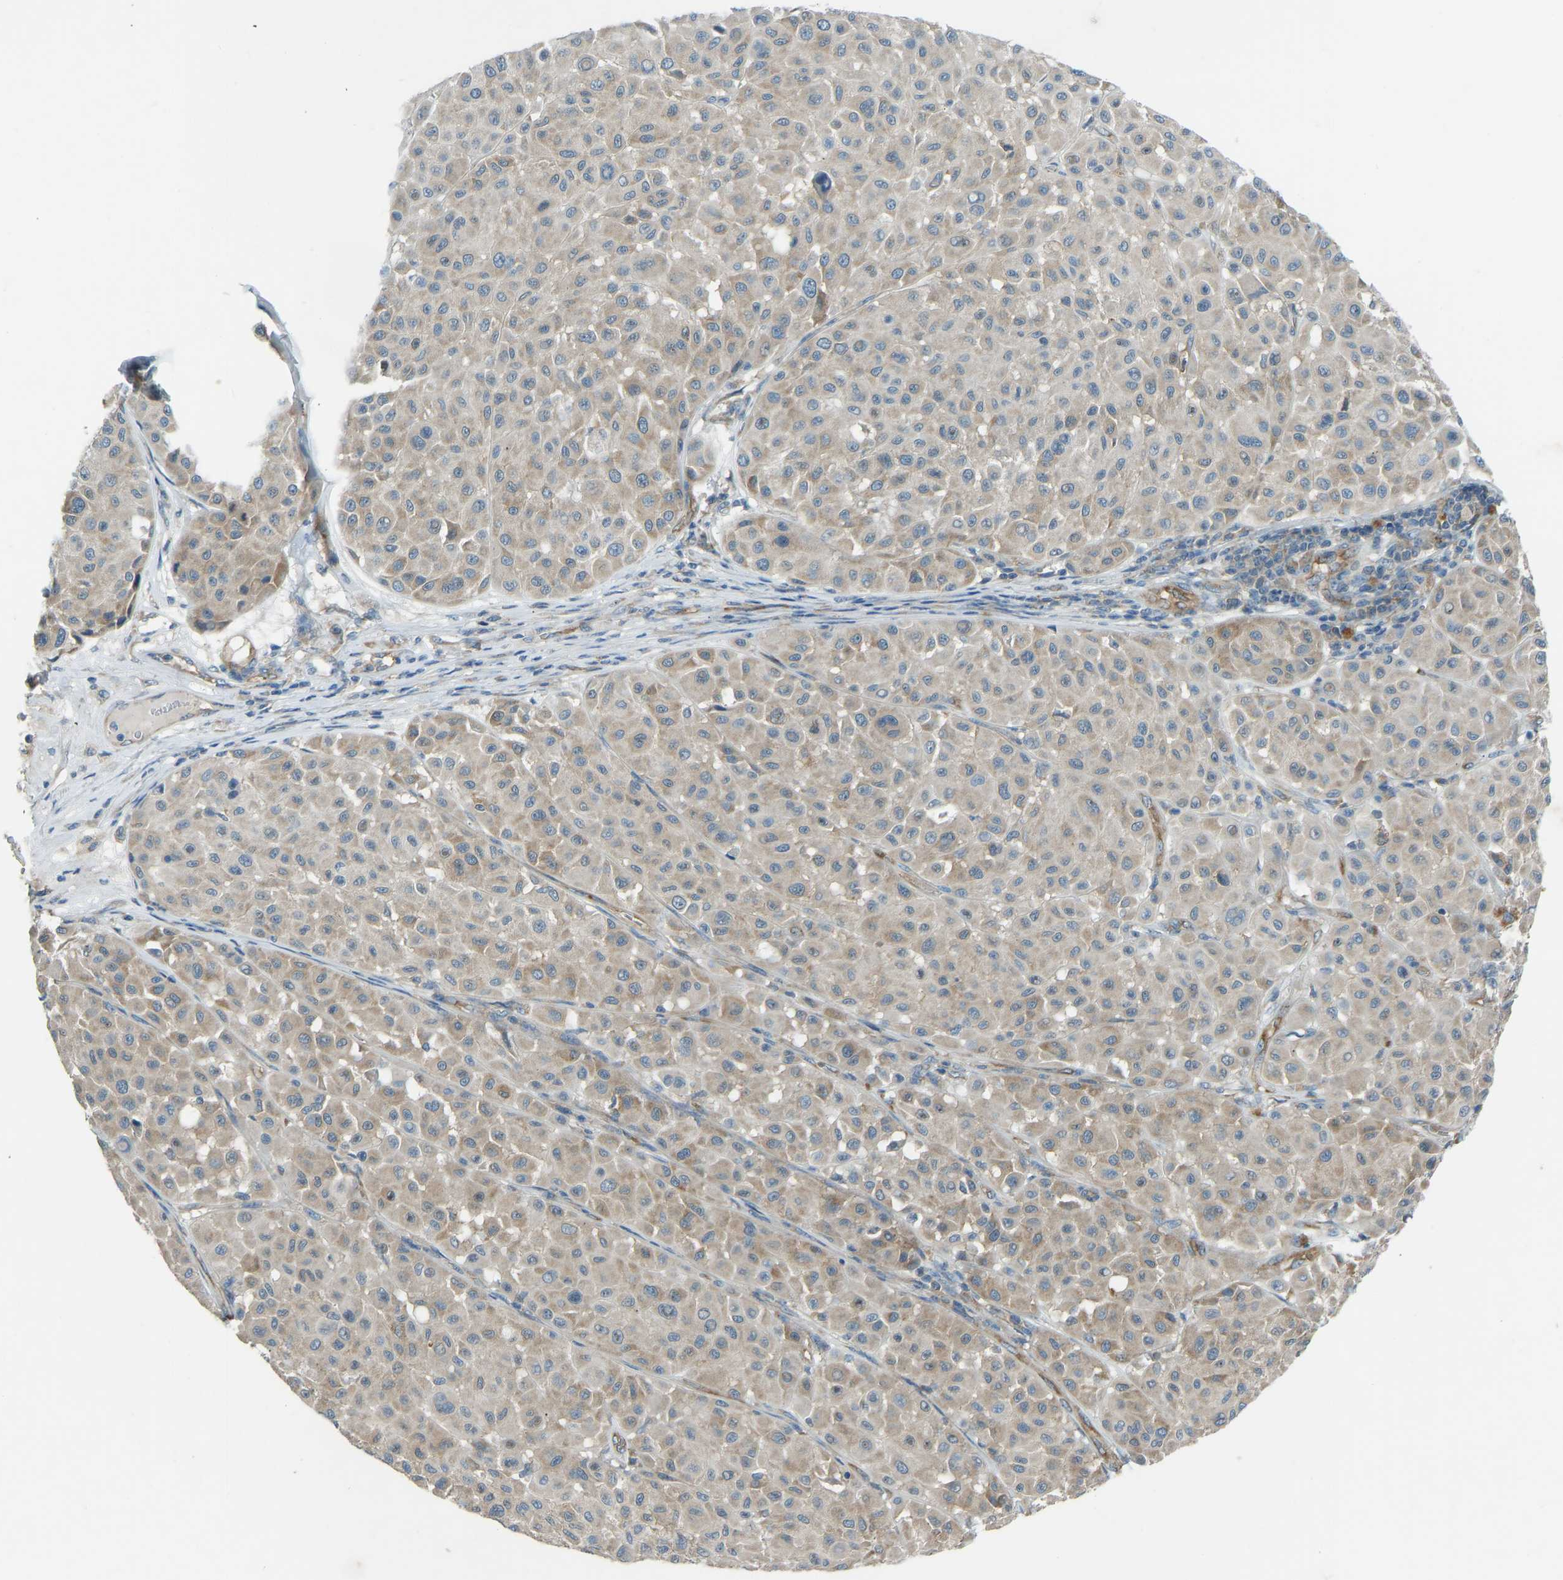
{"staining": {"intensity": "weak", "quantity": ">75%", "location": "cytoplasmic/membranous"}, "tissue": "melanoma", "cell_type": "Tumor cells", "image_type": "cancer", "snomed": [{"axis": "morphology", "description": "Malignant melanoma, Metastatic site"}, {"axis": "topography", "description": "Soft tissue"}], "caption": "An image showing weak cytoplasmic/membranous staining in about >75% of tumor cells in malignant melanoma (metastatic site), as visualized by brown immunohistochemical staining.", "gene": "STAU2", "patient": {"sex": "male", "age": 41}}